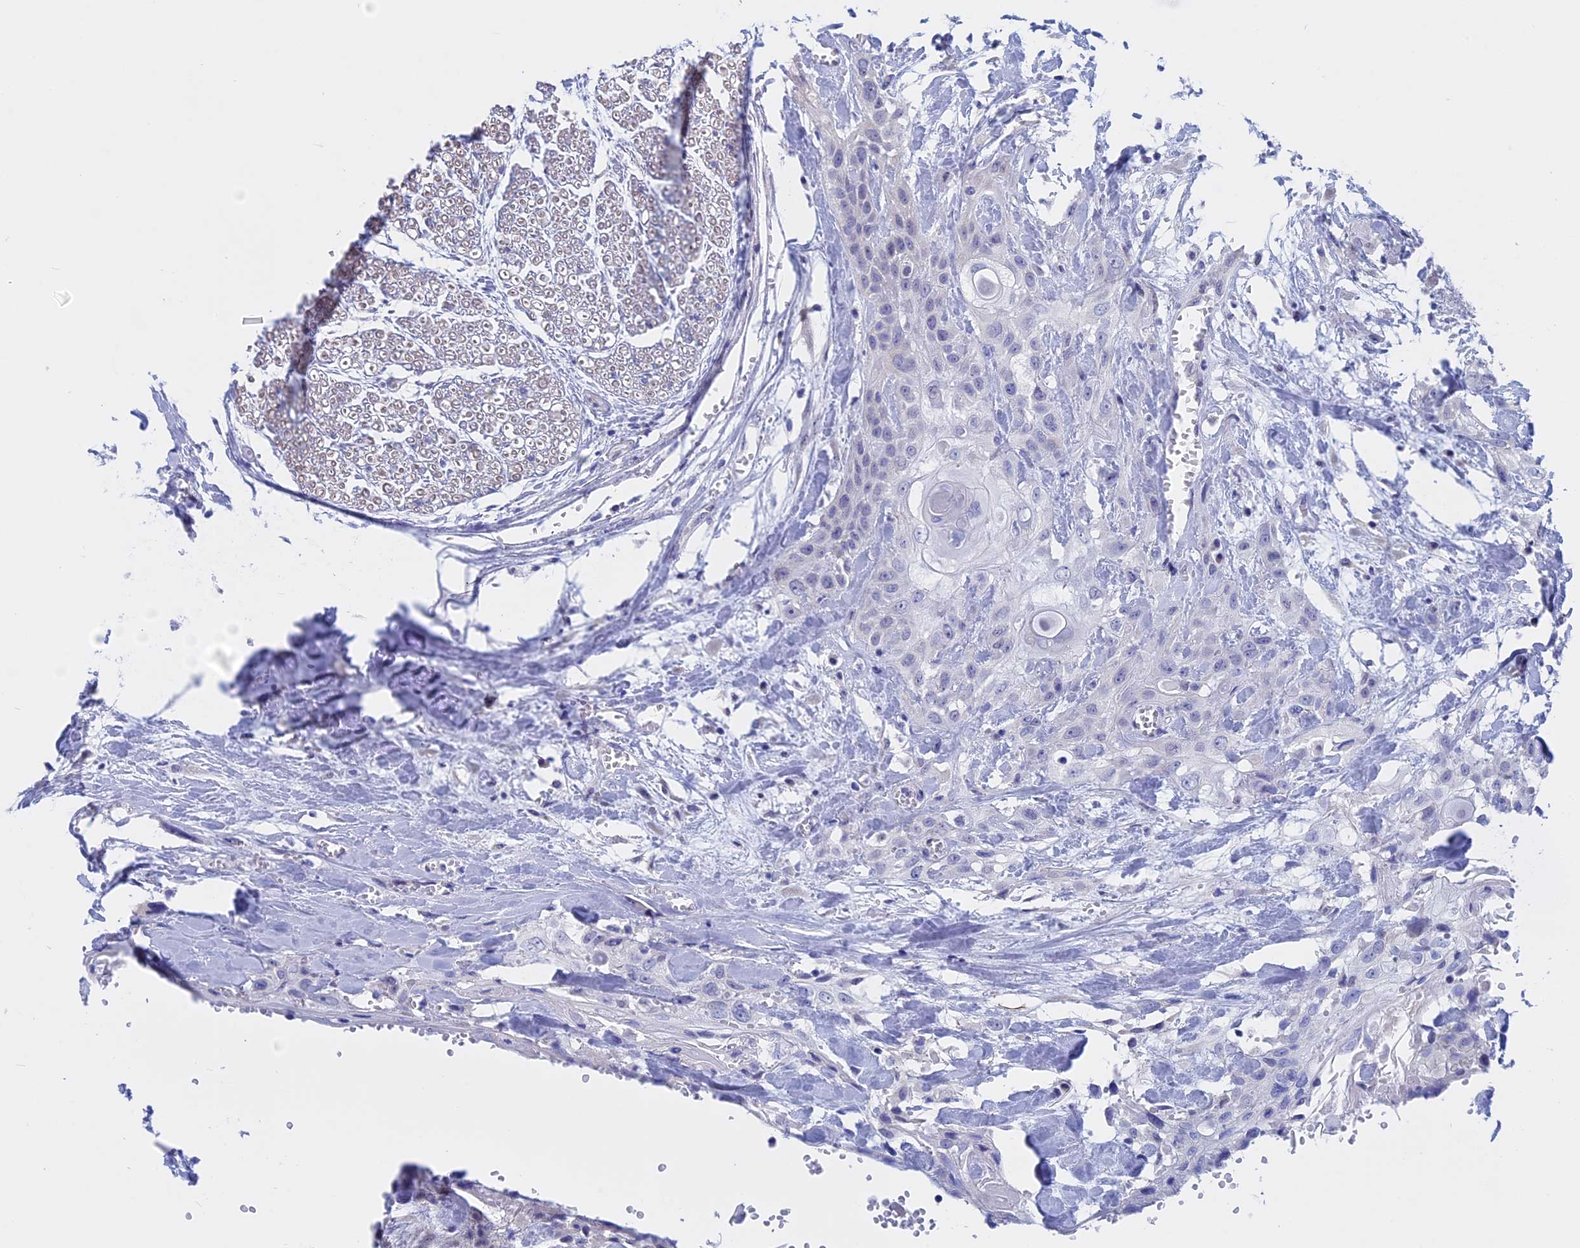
{"staining": {"intensity": "negative", "quantity": "none", "location": "none"}, "tissue": "head and neck cancer", "cell_type": "Tumor cells", "image_type": "cancer", "snomed": [{"axis": "morphology", "description": "Squamous cell carcinoma, NOS"}, {"axis": "topography", "description": "Head-Neck"}], "caption": "This is a image of immunohistochemistry staining of head and neck cancer, which shows no expression in tumor cells.", "gene": "WDR83", "patient": {"sex": "female", "age": 43}}